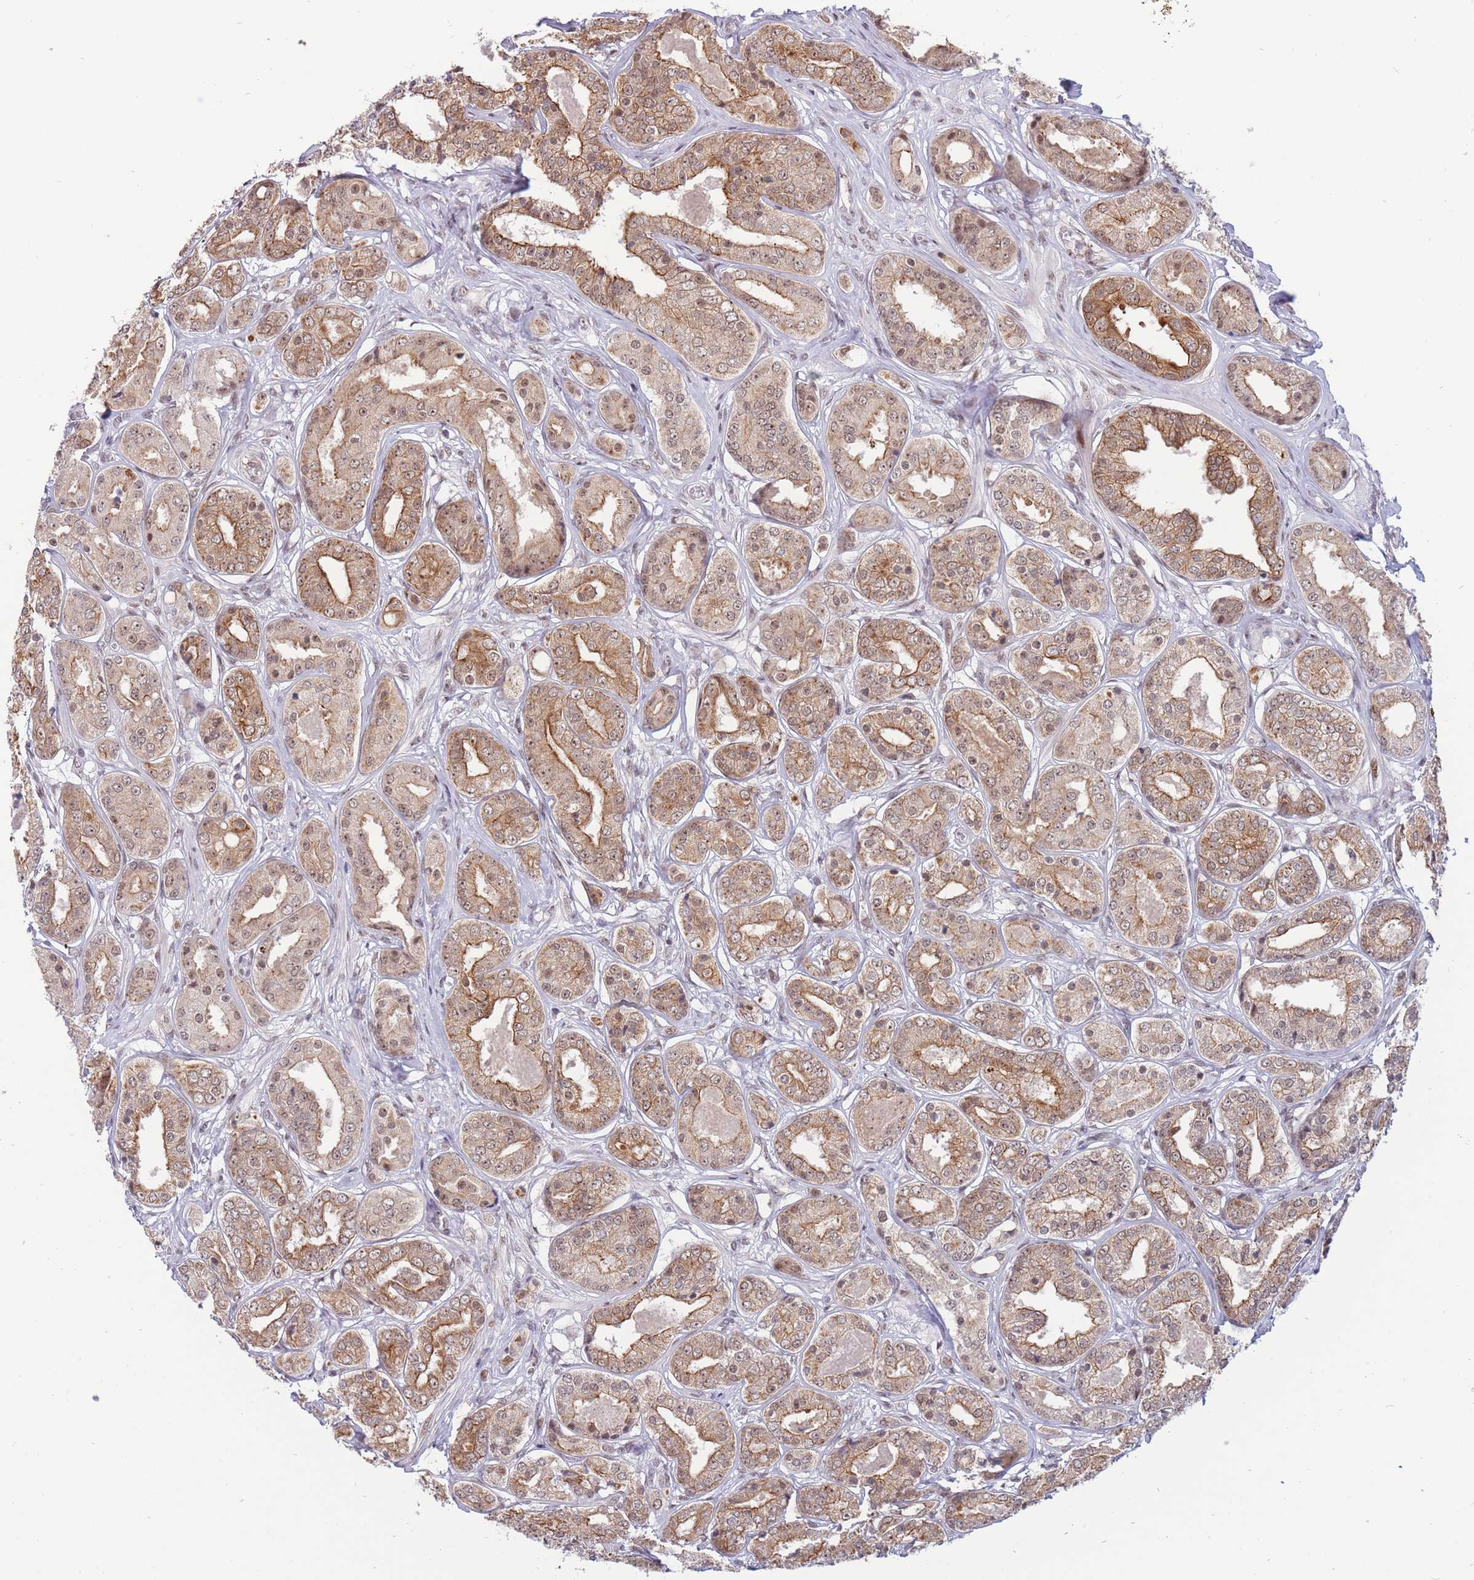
{"staining": {"intensity": "moderate", "quantity": ">75%", "location": "cytoplasmic/membranous,nuclear"}, "tissue": "prostate cancer", "cell_type": "Tumor cells", "image_type": "cancer", "snomed": [{"axis": "morphology", "description": "Adenocarcinoma, High grade"}, {"axis": "topography", "description": "Prostate"}], "caption": "Immunohistochemical staining of prostate high-grade adenocarcinoma displays medium levels of moderate cytoplasmic/membranous and nuclear expression in approximately >75% of tumor cells.", "gene": "TARBP2", "patient": {"sex": "male", "age": 63}}